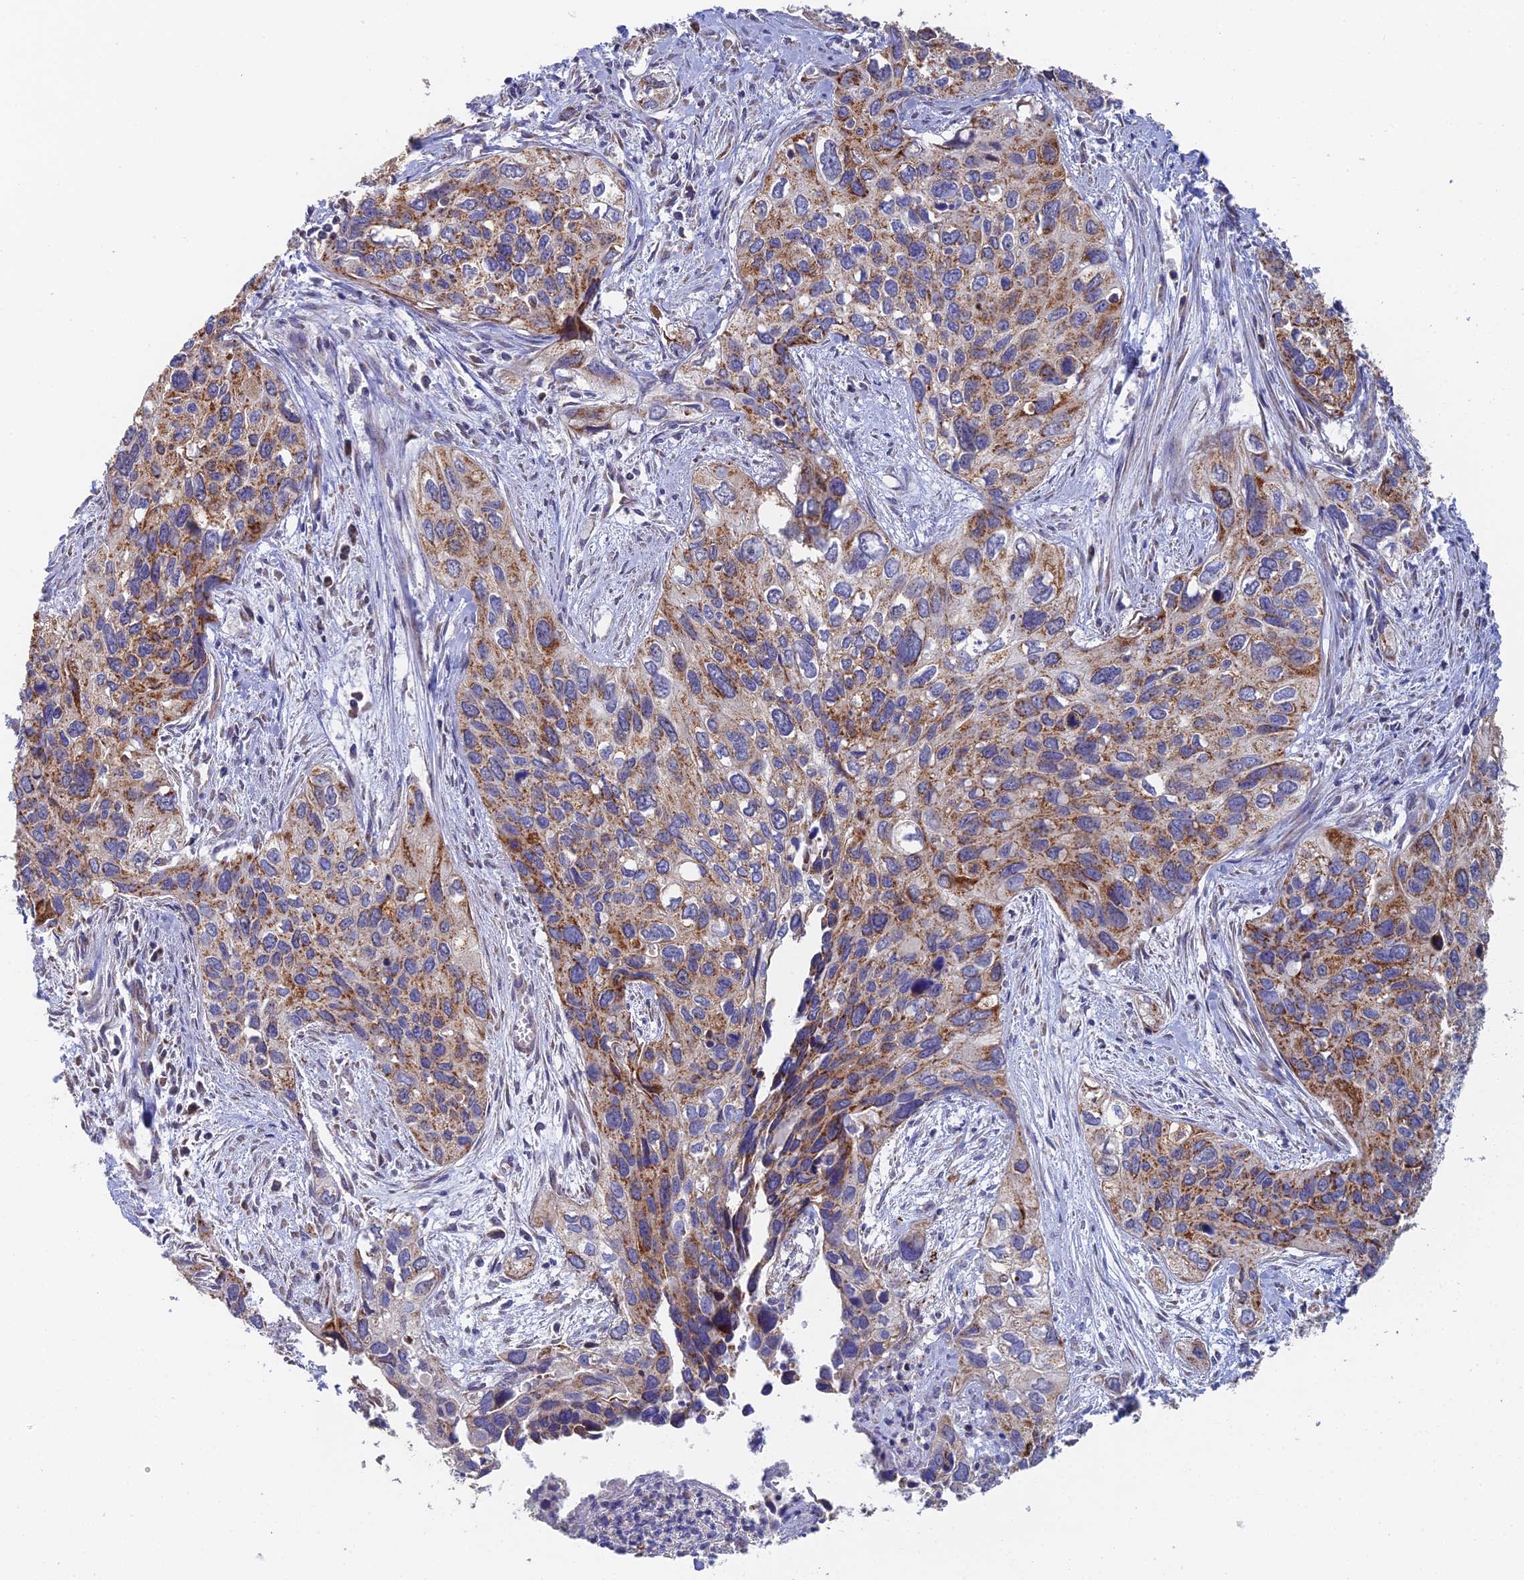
{"staining": {"intensity": "moderate", "quantity": "25%-75%", "location": "cytoplasmic/membranous"}, "tissue": "cervical cancer", "cell_type": "Tumor cells", "image_type": "cancer", "snomed": [{"axis": "morphology", "description": "Squamous cell carcinoma, NOS"}, {"axis": "topography", "description": "Cervix"}], "caption": "The image demonstrates a brown stain indicating the presence of a protein in the cytoplasmic/membranous of tumor cells in squamous cell carcinoma (cervical).", "gene": "ECSIT", "patient": {"sex": "female", "age": 55}}